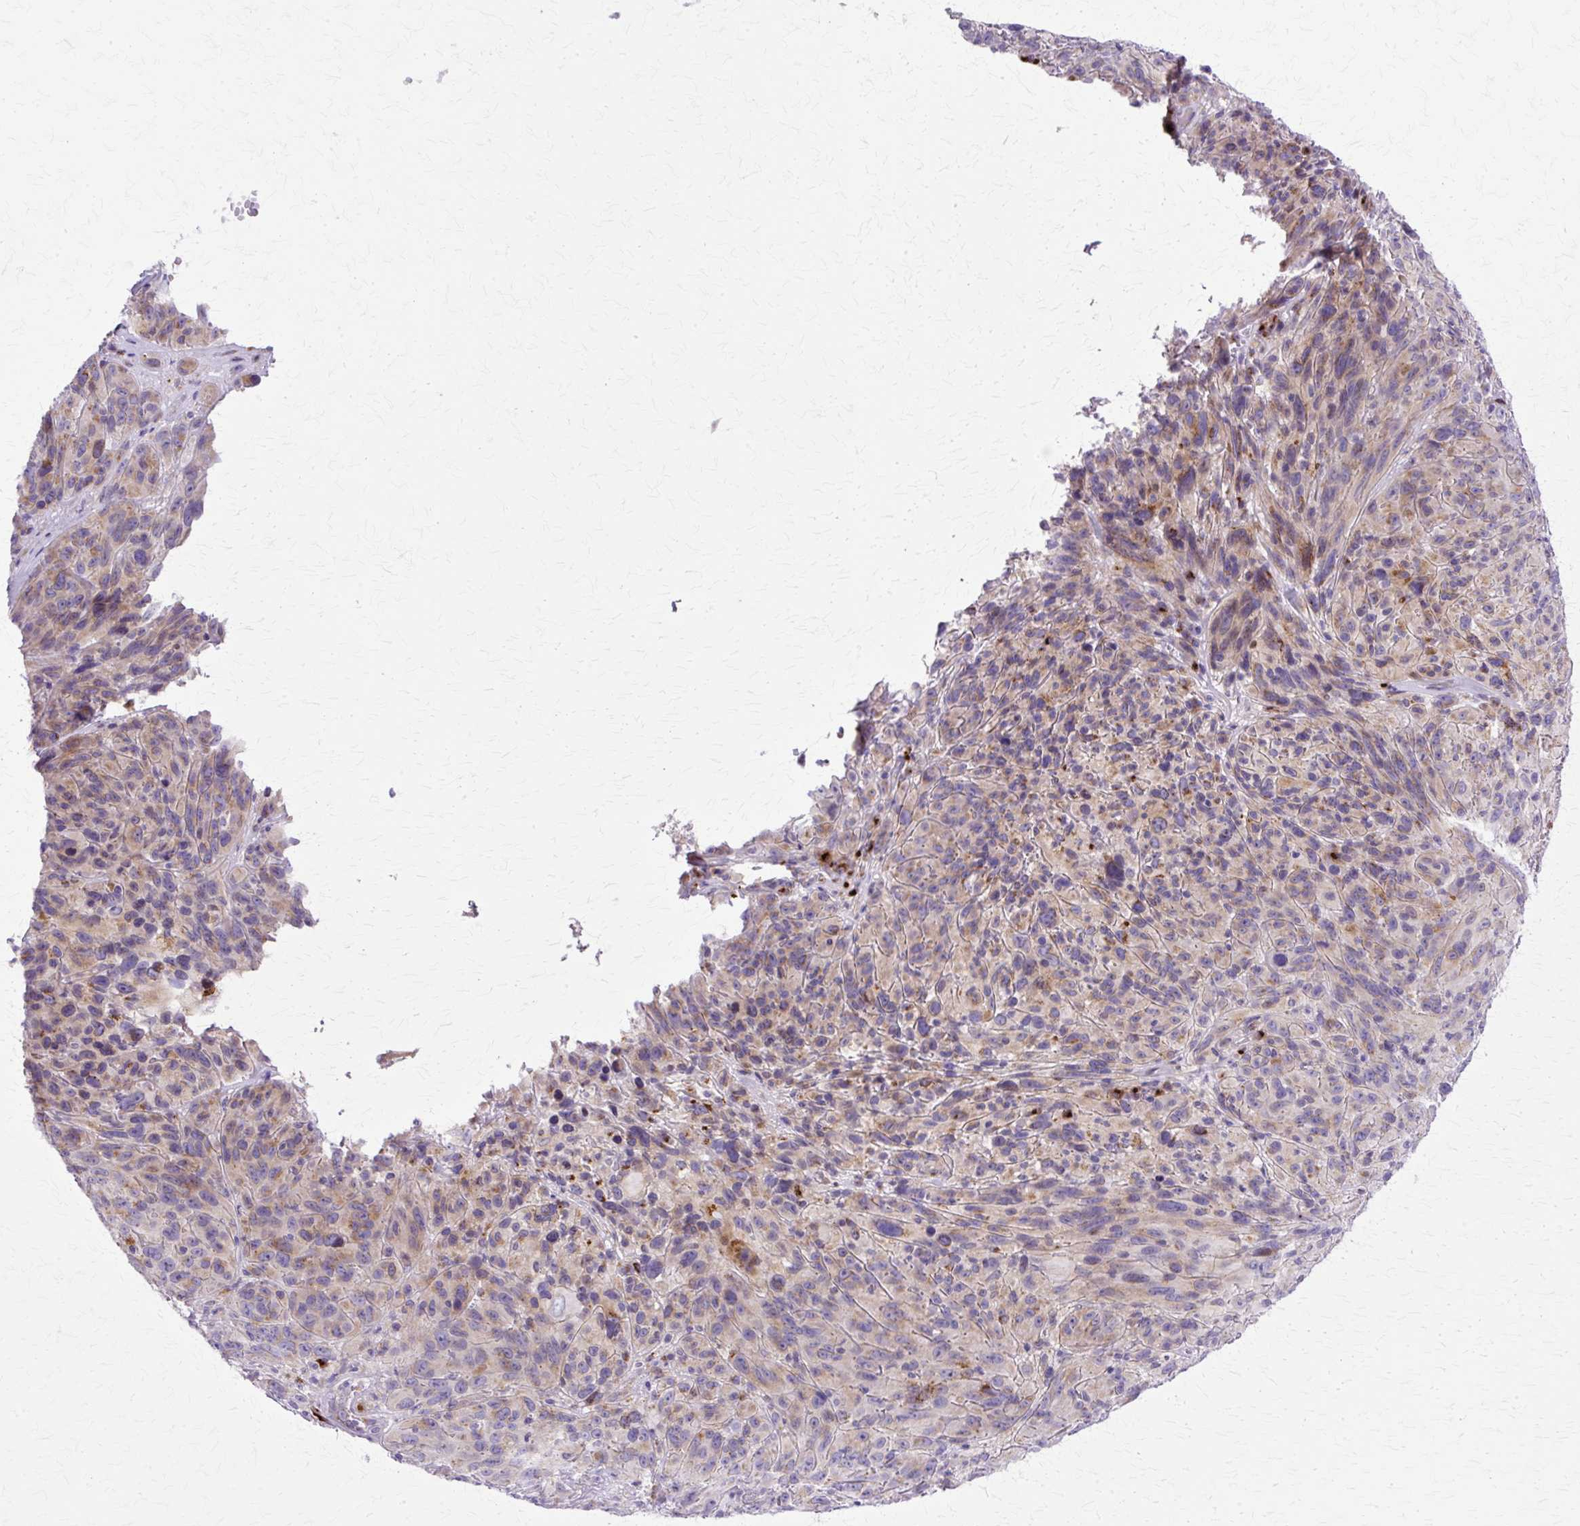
{"staining": {"intensity": "weak", "quantity": "25%-75%", "location": "cytoplasmic/membranous"}, "tissue": "melanoma", "cell_type": "Tumor cells", "image_type": "cancer", "snomed": [{"axis": "morphology", "description": "Malignant melanoma, NOS"}, {"axis": "topography", "description": "Skin of head"}], "caption": "Protein staining shows weak cytoplasmic/membranous positivity in about 25%-75% of tumor cells in malignant melanoma. The staining is performed using DAB (3,3'-diaminobenzidine) brown chromogen to label protein expression. The nuclei are counter-stained blue using hematoxylin.", "gene": "TBC1D3G", "patient": {"sex": "male", "age": 96}}